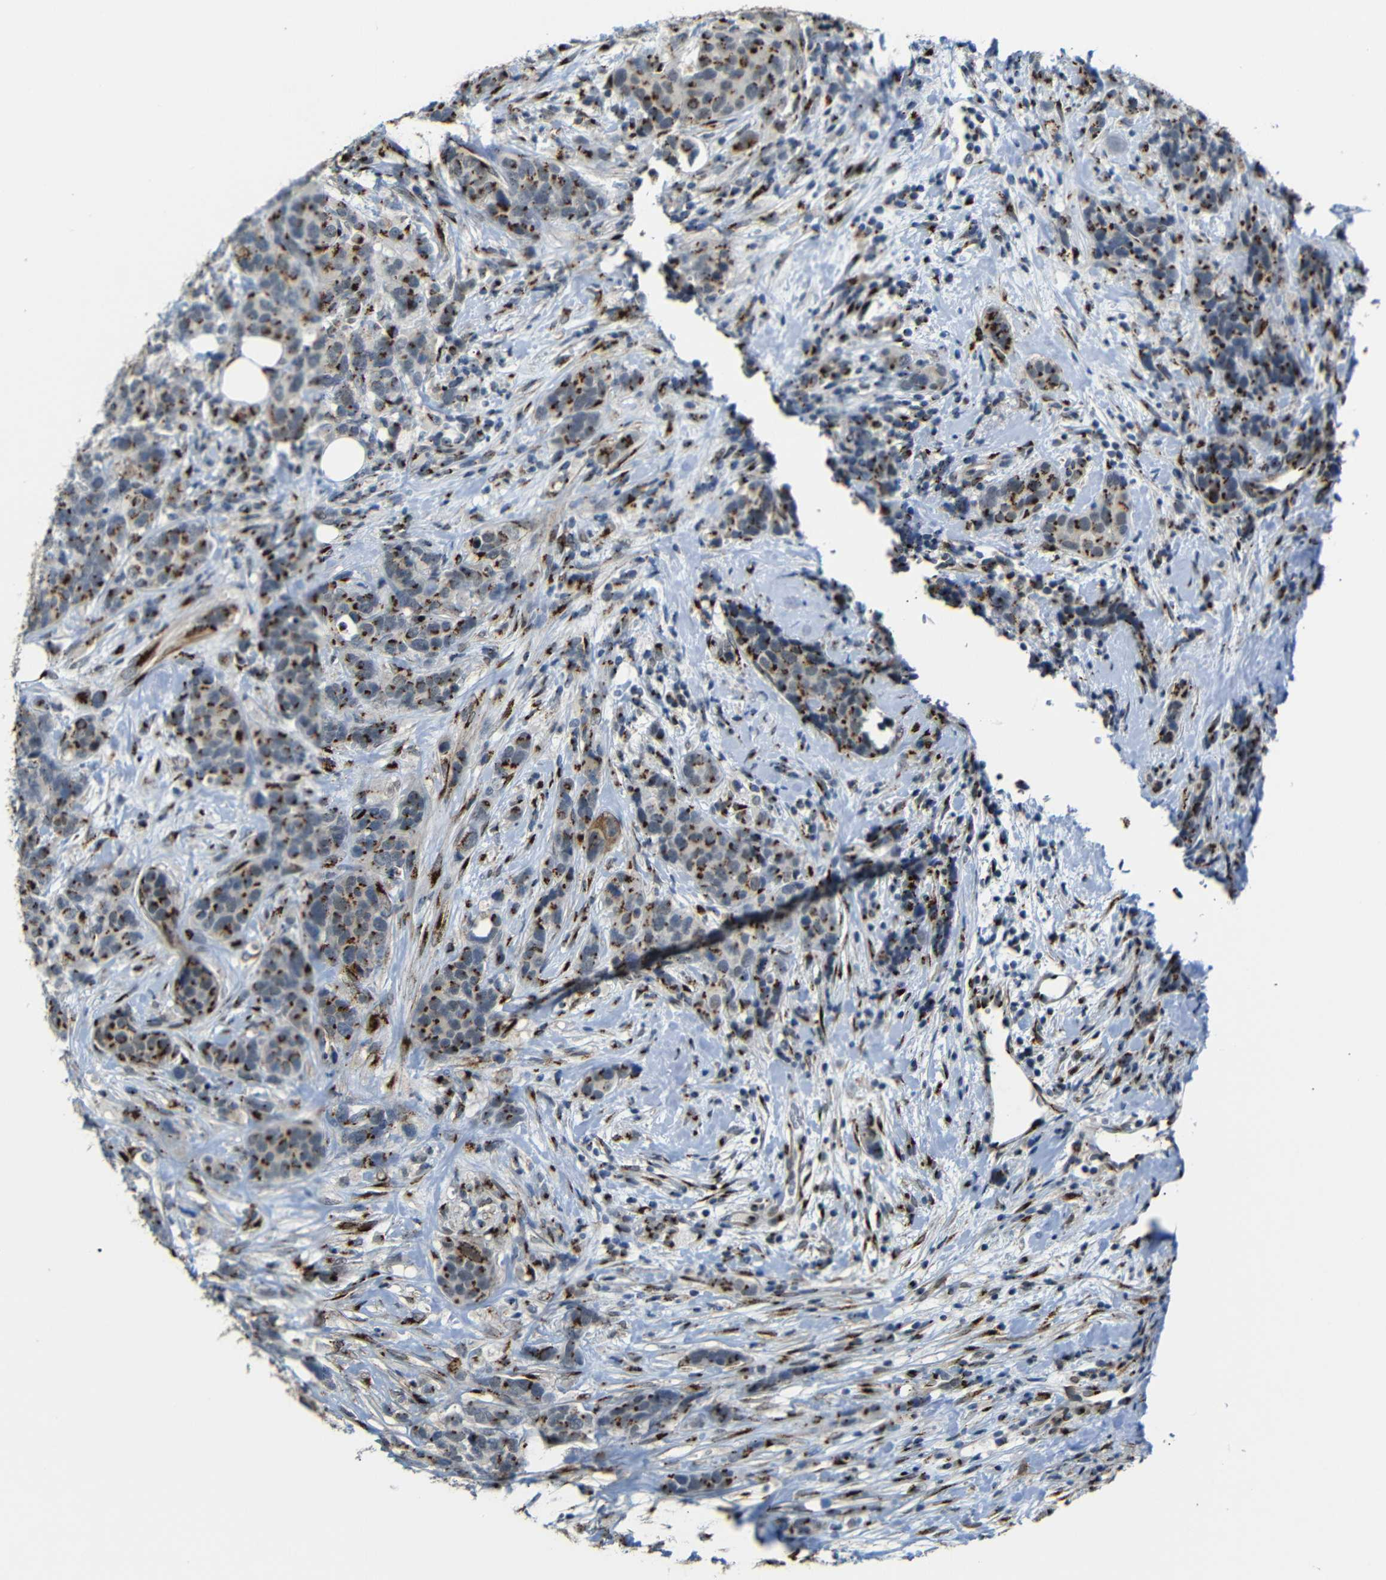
{"staining": {"intensity": "strong", "quantity": ">75%", "location": "cytoplasmic/membranous"}, "tissue": "breast cancer", "cell_type": "Tumor cells", "image_type": "cancer", "snomed": [{"axis": "morphology", "description": "Lobular carcinoma"}, {"axis": "topography", "description": "Breast"}], "caption": "Immunohistochemical staining of human breast lobular carcinoma shows high levels of strong cytoplasmic/membranous positivity in about >75% of tumor cells. Nuclei are stained in blue.", "gene": "TGOLN2", "patient": {"sex": "female", "age": 59}}